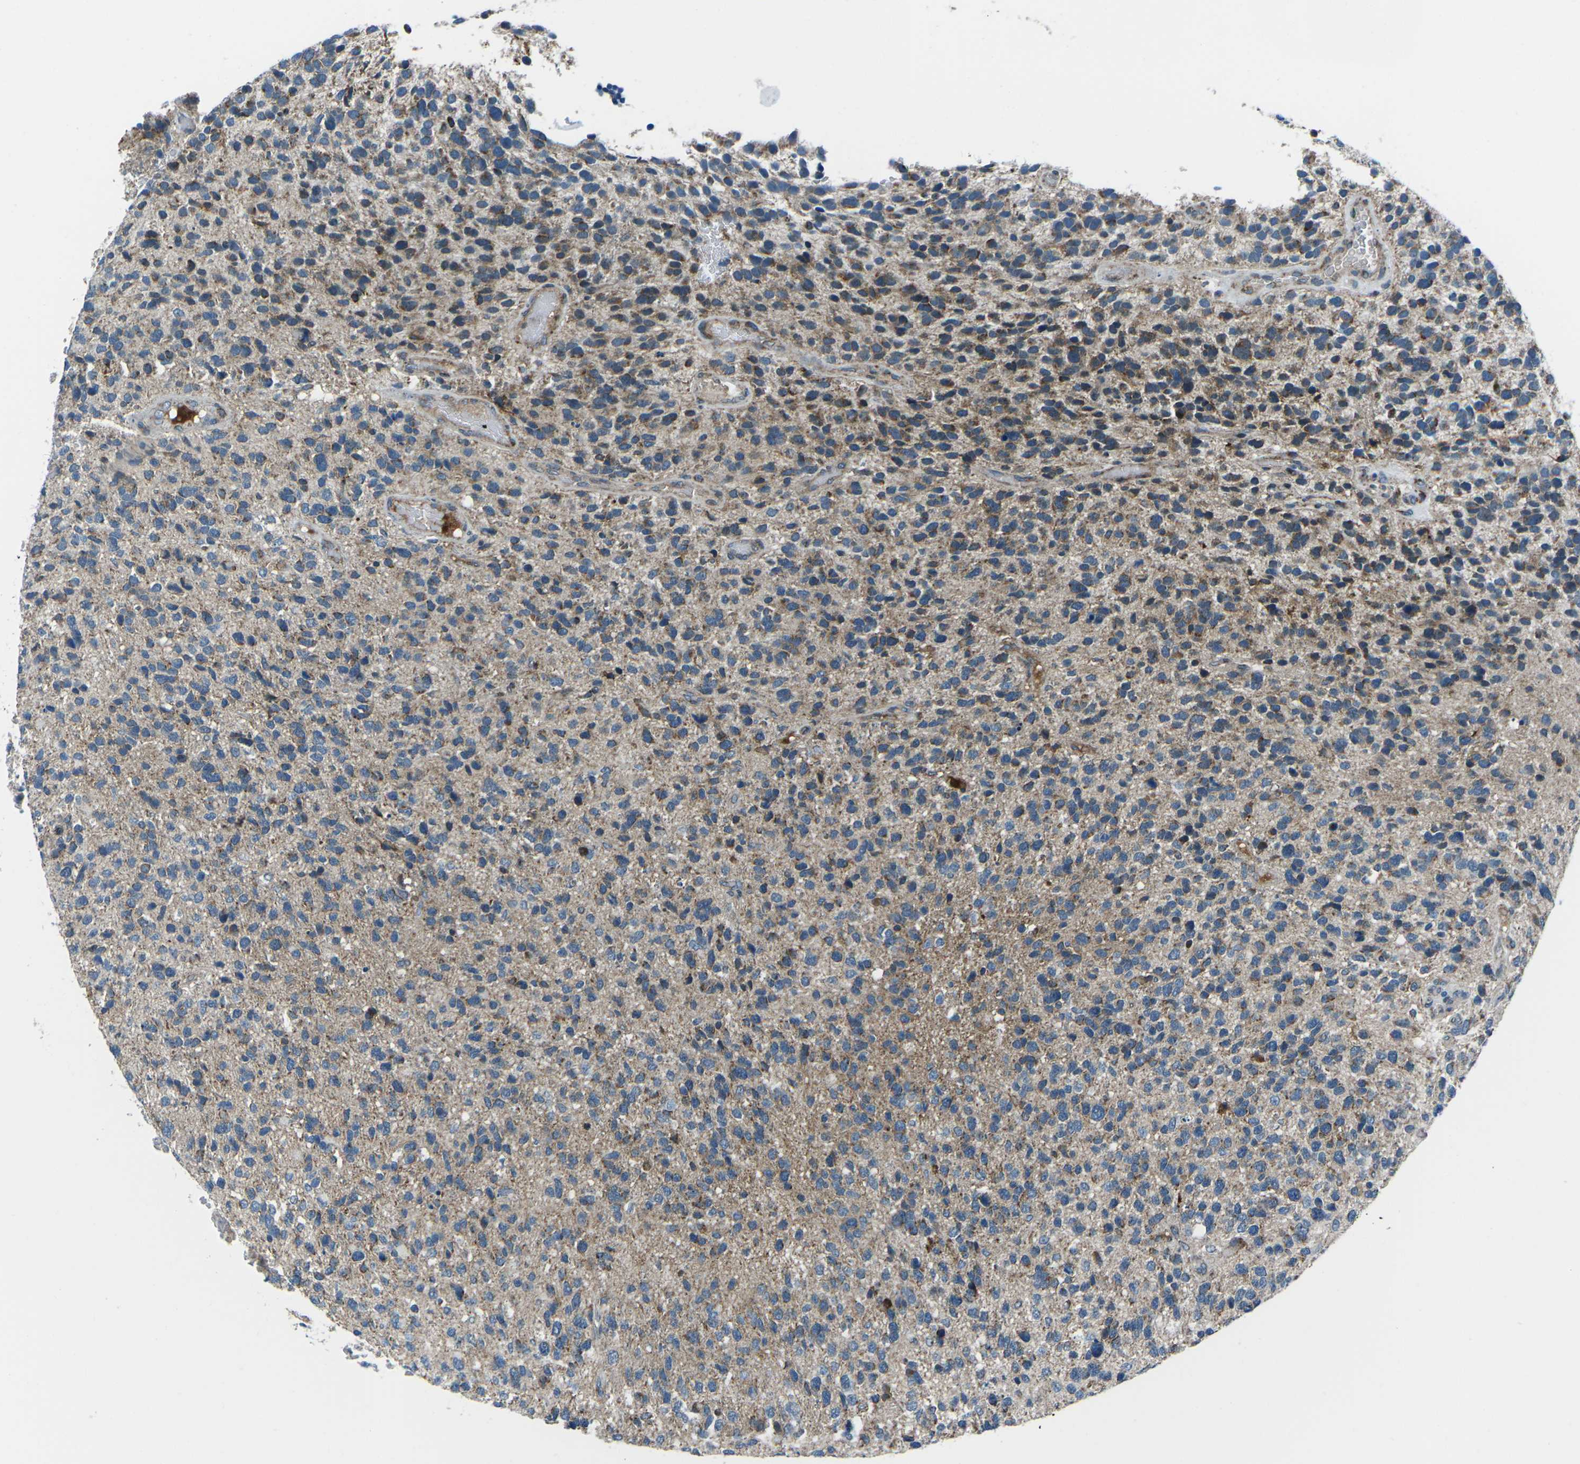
{"staining": {"intensity": "moderate", "quantity": "25%-75%", "location": "cytoplasmic/membranous"}, "tissue": "glioma", "cell_type": "Tumor cells", "image_type": "cancer", "snomed": [{"axis": "morphology", "description": "Glioma, malignant, High grade"}, {"axis": "topography", "description": "Brain"}], "caption": "An immunohistochemistry (IHC) photomicrograph of neoplastic tissue is shown. Protein staining in brown labels moderate cytoplasmic/membranous positivity in glioma within tumor cells.", "gene": "RFESD", "patient": {"sex": "female", "age": 58}}